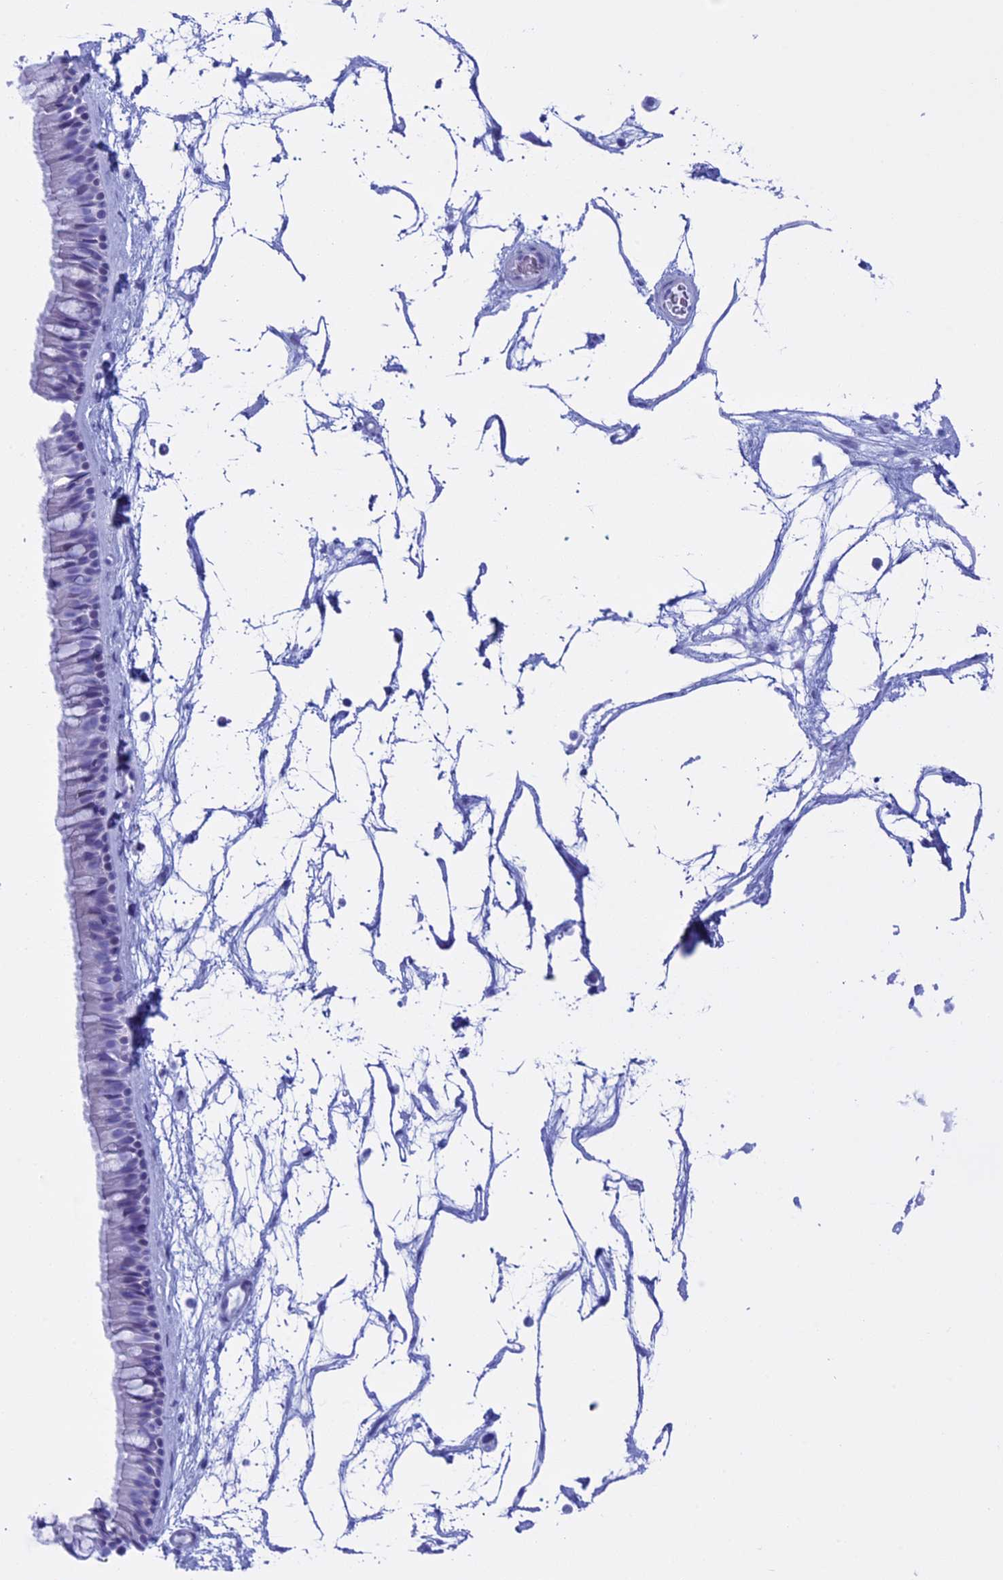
{"staining": {"intensity": "negative", "quantity": "none", "location": "none"}, "tissue": "nasopharynx", "cell_type": "Respiratory epithelial cells", "image_type": "normal", "snomed": [{"axis": "morphology", "description": "Normal tissue, NOS"}, {"axis": "topography", "description": "Nasopharynx"}], "caption": "This is an immunohistochemistry histopathology image of benign nasopharynx. There is no positivity in respiratory epithelial cells.", "gene": "KCTD21", "patient": {"sex": "male", "age": 64}}